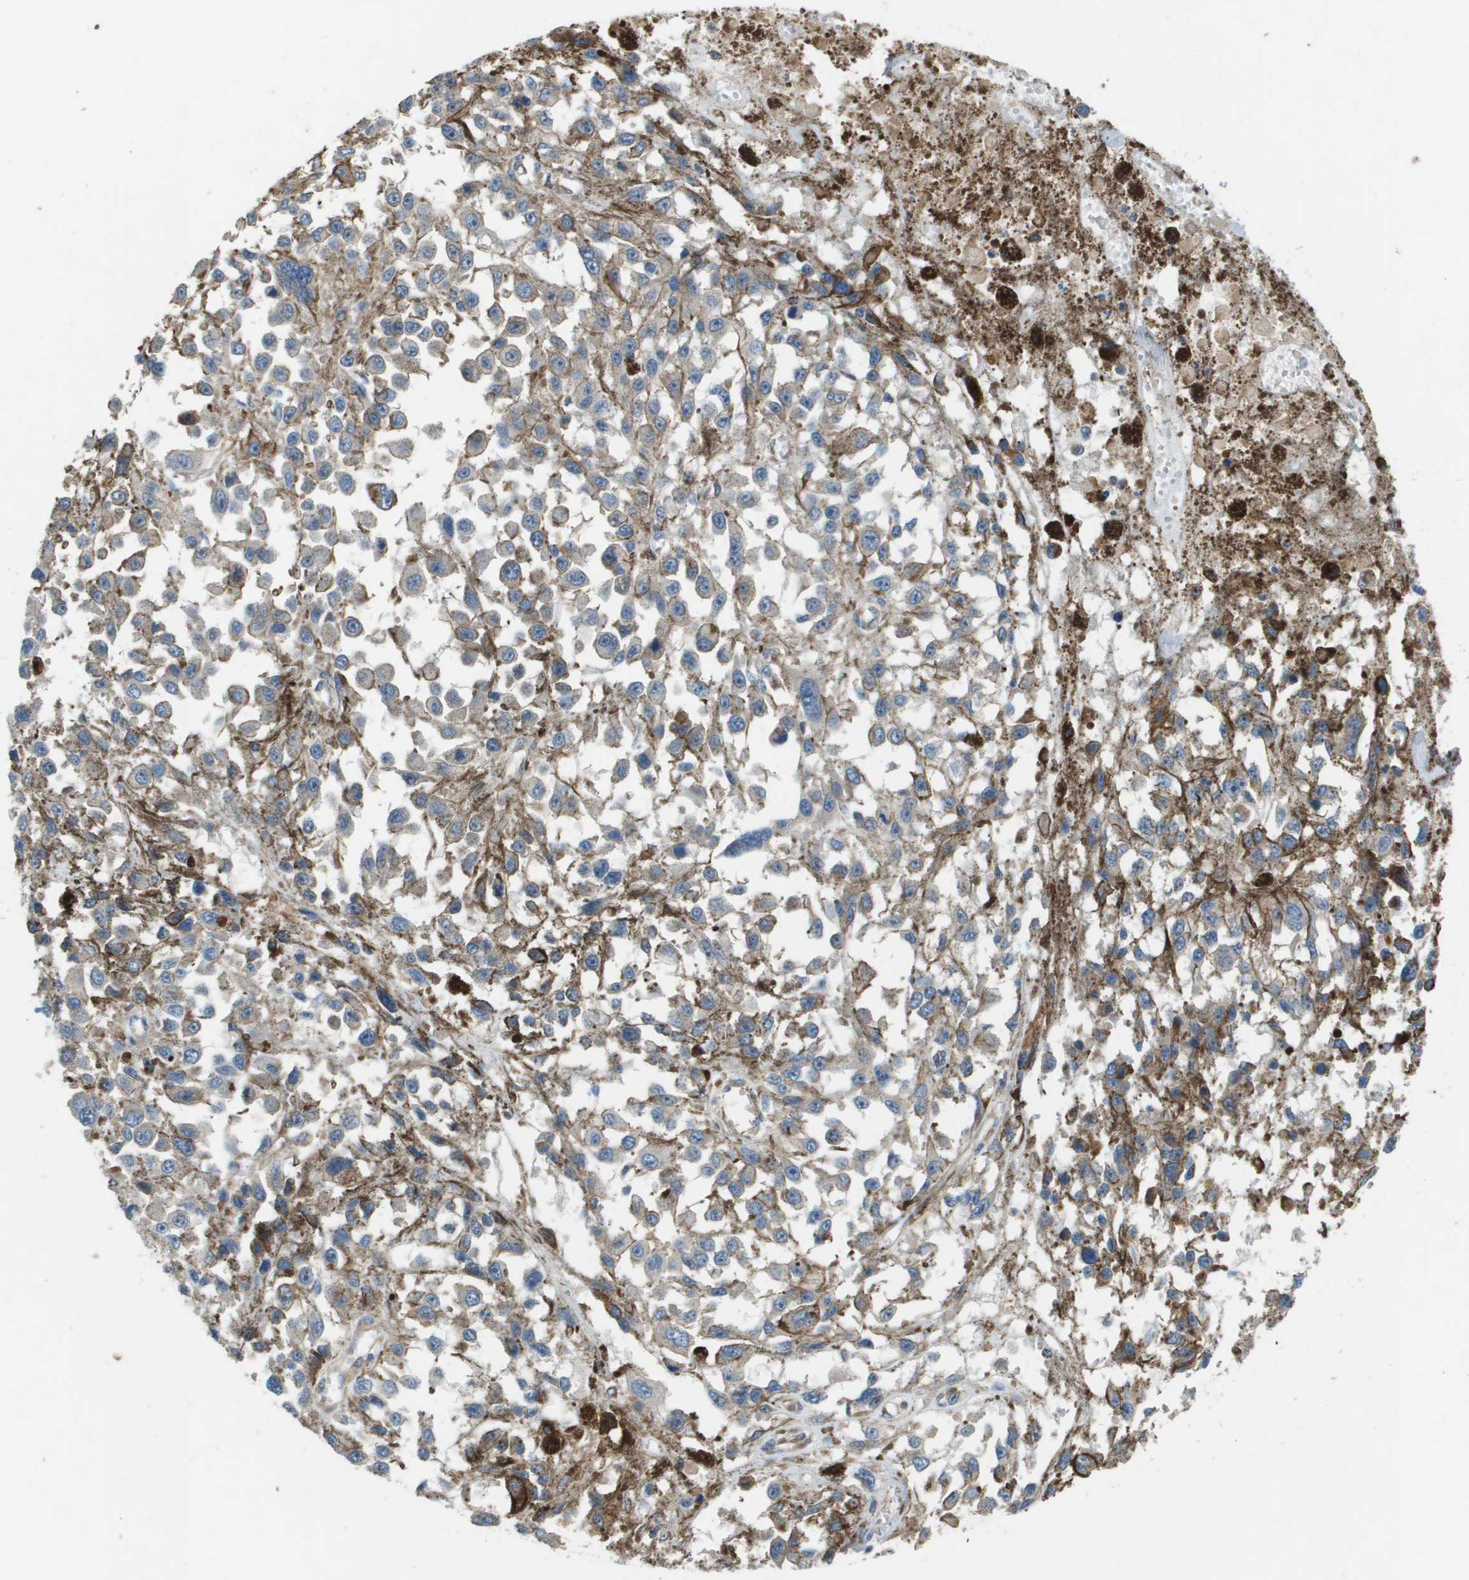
{"staining": {"intensity": "negative", "quantity": "none", "location": "none"}, "tissue": "melanoma", "cell_type": "Tumor cells", "image_type": "cancer", "snomed": [{"axis": "morphology", "description": "Malignant melanoma, Metastatic site"}, {"axis": "topography", "description": "Lymph node"}], "caption": "A photomicrograph of malignant melanoma (metastatic site) stained for a protein reveals no brown staining in tumor cells.", "gene": "SAMSN1", "patient": {"sex": "male", "age": 59}}